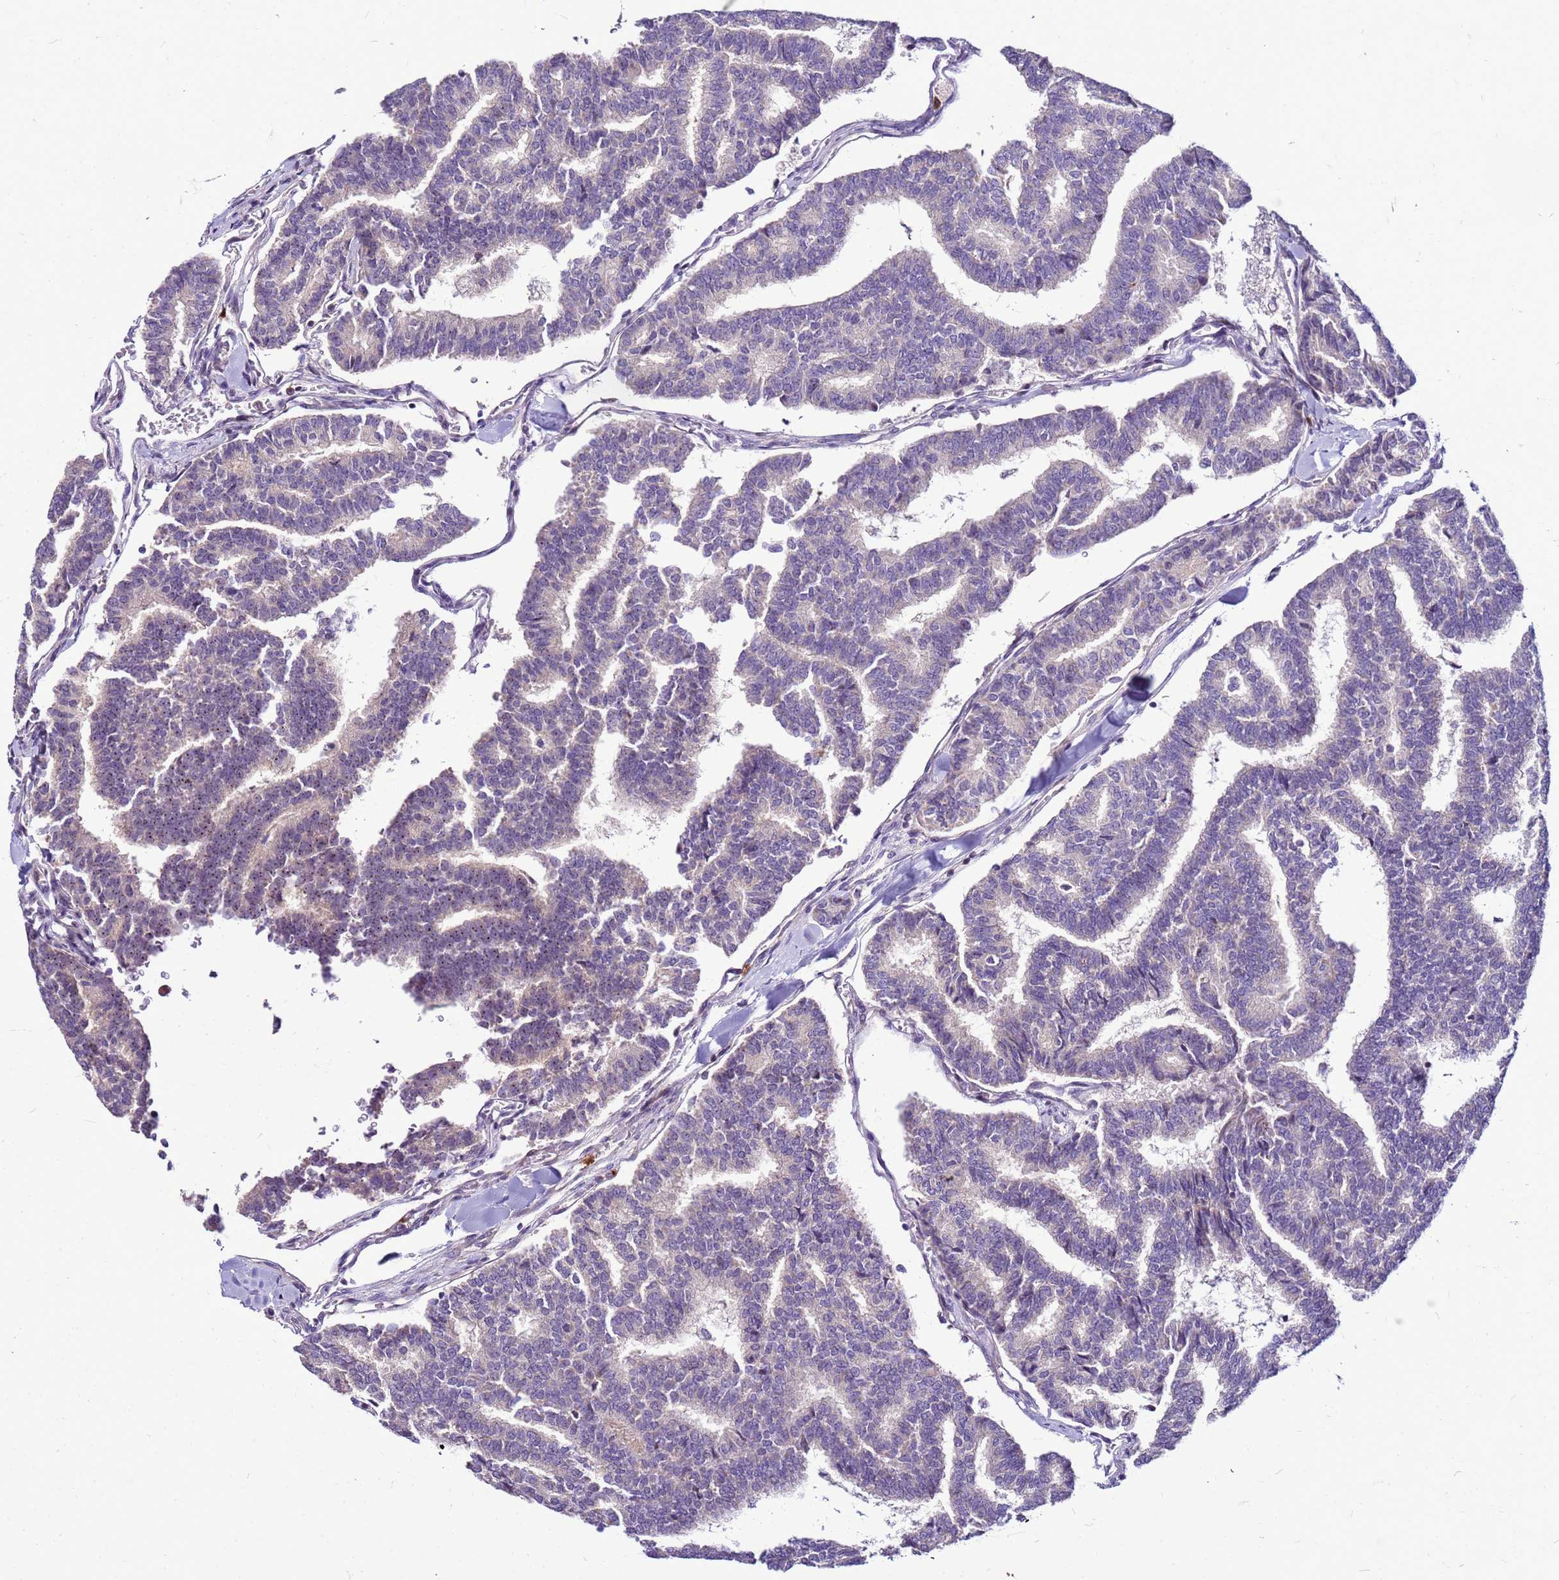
{"staining": {"intensity": "weak", "quantity": "<25%", "location": "nuclear"}, "tissue": "thyroid cancer", "cell_type": "Tumor cells", "image_type": "cancer", "snomed": [{"axis": "morphology", "description": "Papillary adenocarcinoma, NOS"}, {"axis": "topography", "description": "Thyroid gland"}], "caption": "Tumor cells show no significant protein positivity in thyroid papillary adenocarcinoma.", "gene": "VPS4B", "patient": {"sex": "female", "age": 35}}